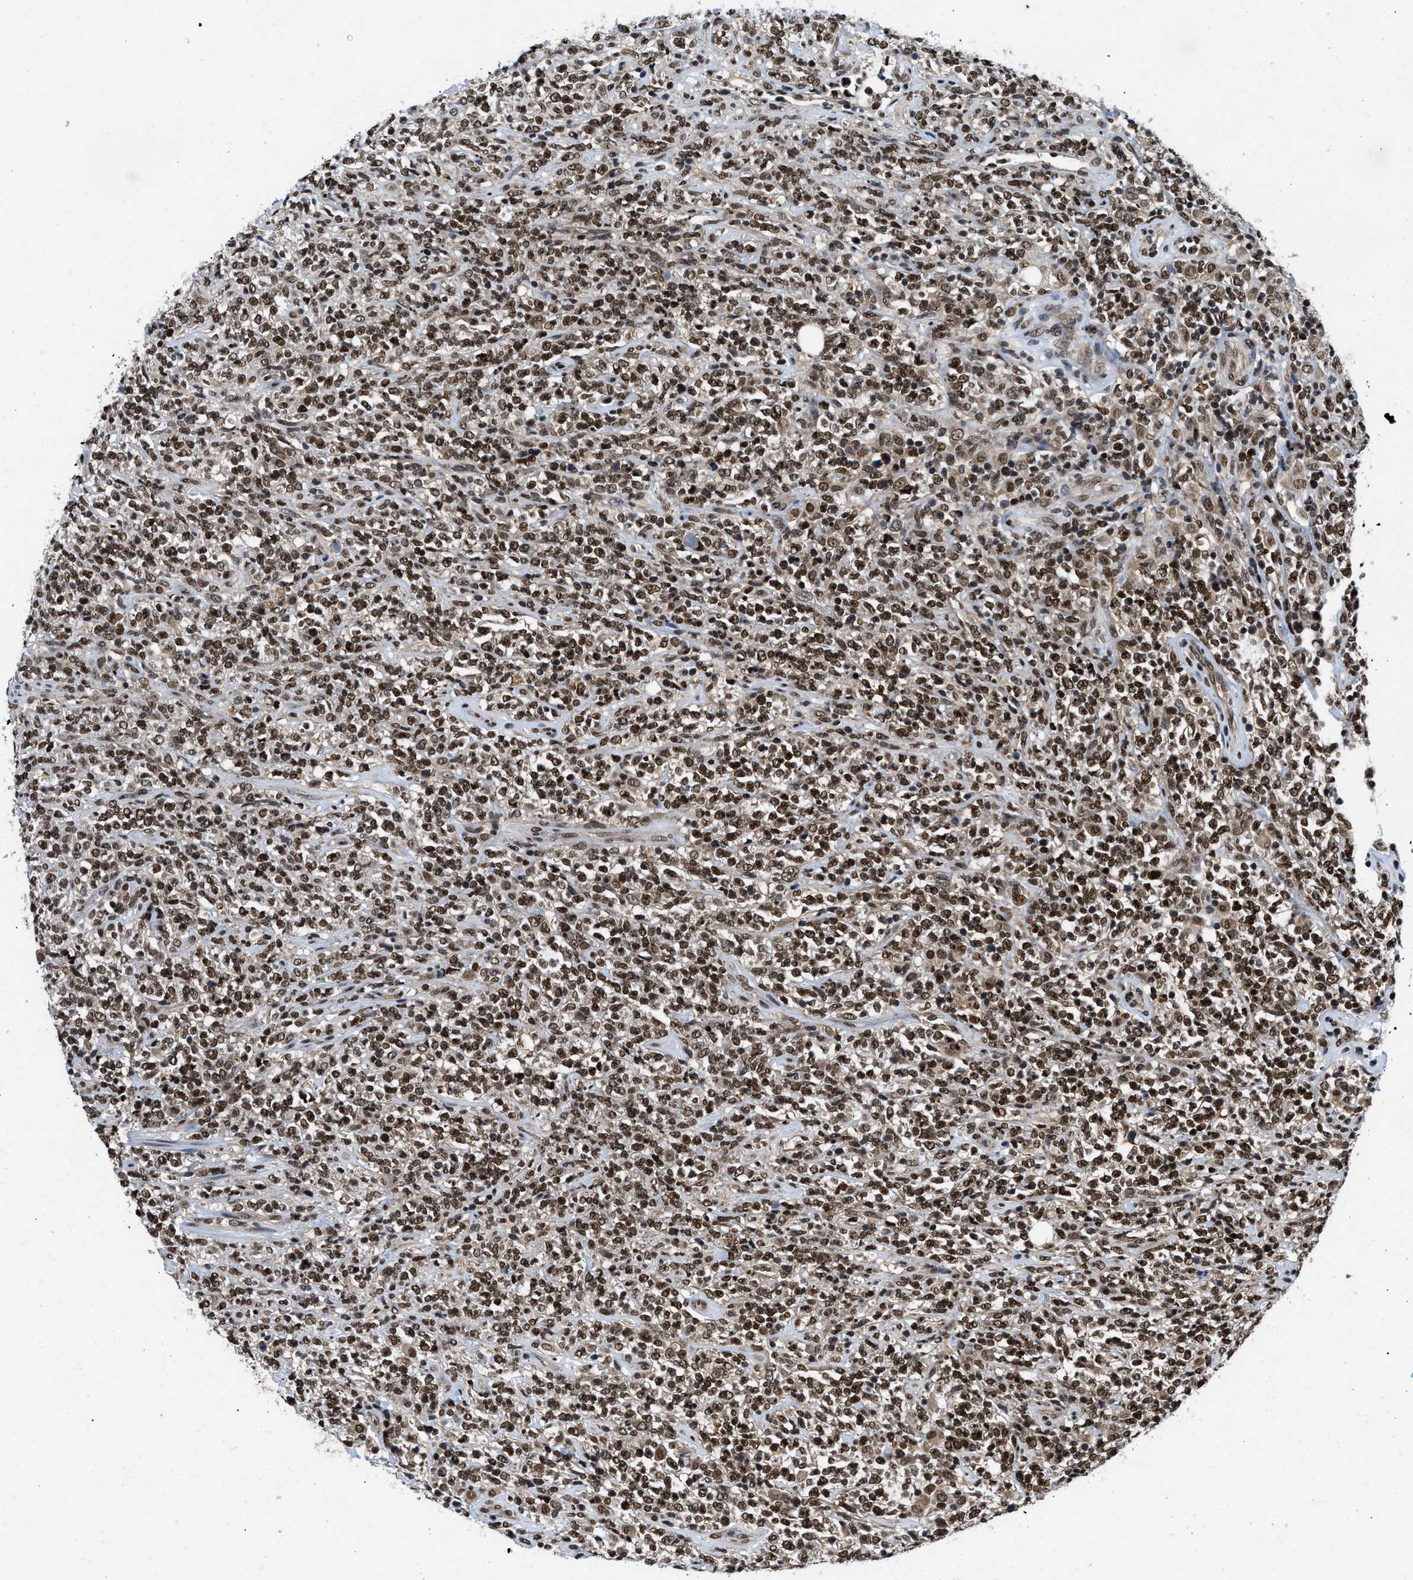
{"staining": {"intensity": "strong", "quantity": ">75%", "location": "nuclear"}, "tissue": "lymphoma", "cell_type": "Tumor cells", "image_type": "cancer", "snomed": [{"axis": "morphology", "description": "Malignant lymphoma, non-Hodgkin's type, High grade"}, {"axis": "topography", "description": "Soft tissue"}], "caption": "About >75% of tumor cells in human high-grade malignant lymphoma, non-Hodgkin's type reveal strong nuclear protein expression as visualized by brown immunohistochemical staining.", "gene": "SAFB", "patient": {"sex": "male", "age": 18}}